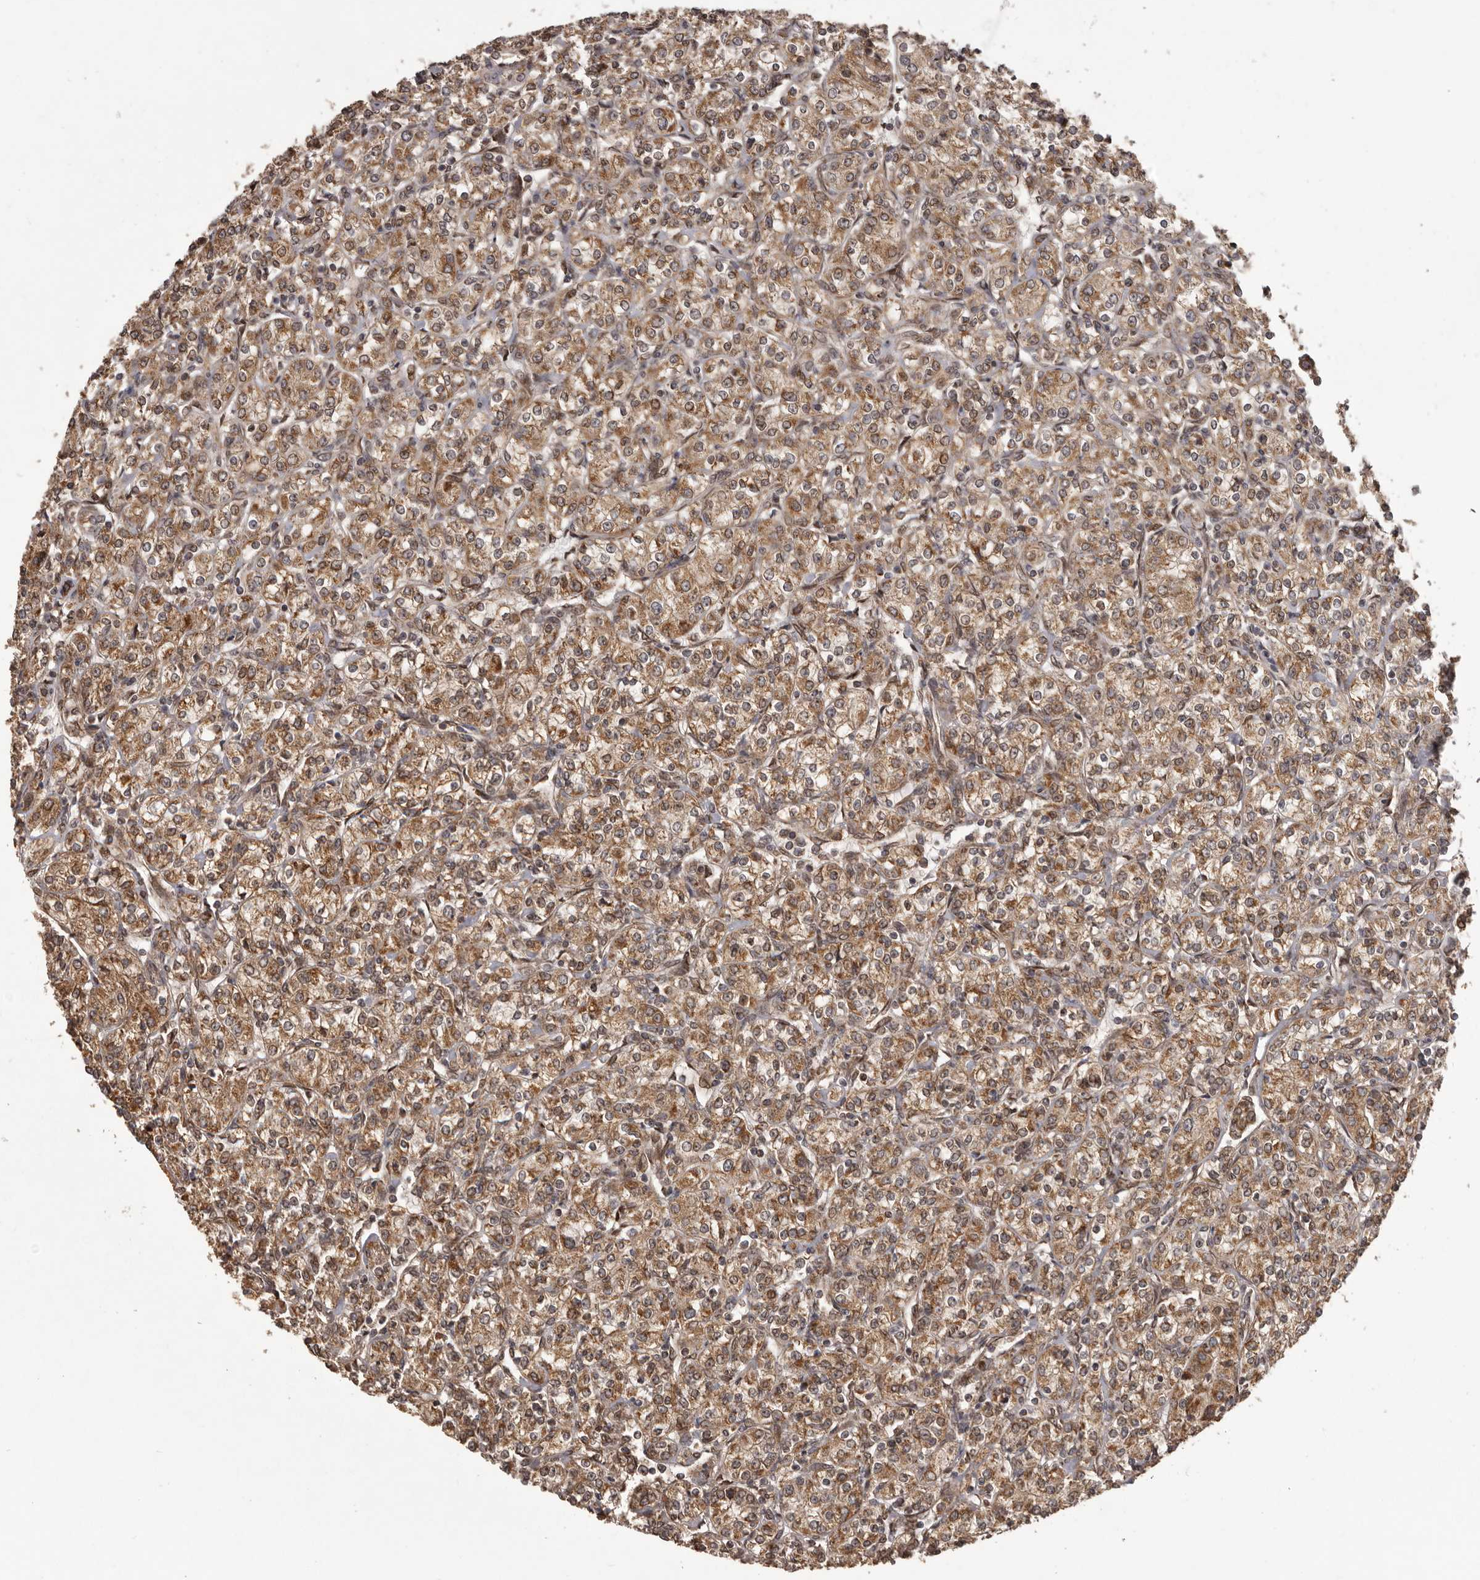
{"staining": {"intensity": "moderate", "quantity": ">75%", "location": "cytoplasmic/membranous"}, "tissue": "renal cancer", "cell_type": "Tumor cells", "image_type": "cancer", "snomed": [{"axis": "morphology", "description": "Adenocarcinoma, NOS"}, {"axis": "topography", "description": "Kidney"}], "caption": "This photomicrograph reveals renal cancer (adenocarcinoma) stained with IHC to label a protein in brown. The cytoplasmic/membranous of tumor cells show moderate positivity for the protein. Nuclei are counter-stained blue.", "gene": "CHRM2", "patient": {"sex": "male", "age": 77}}